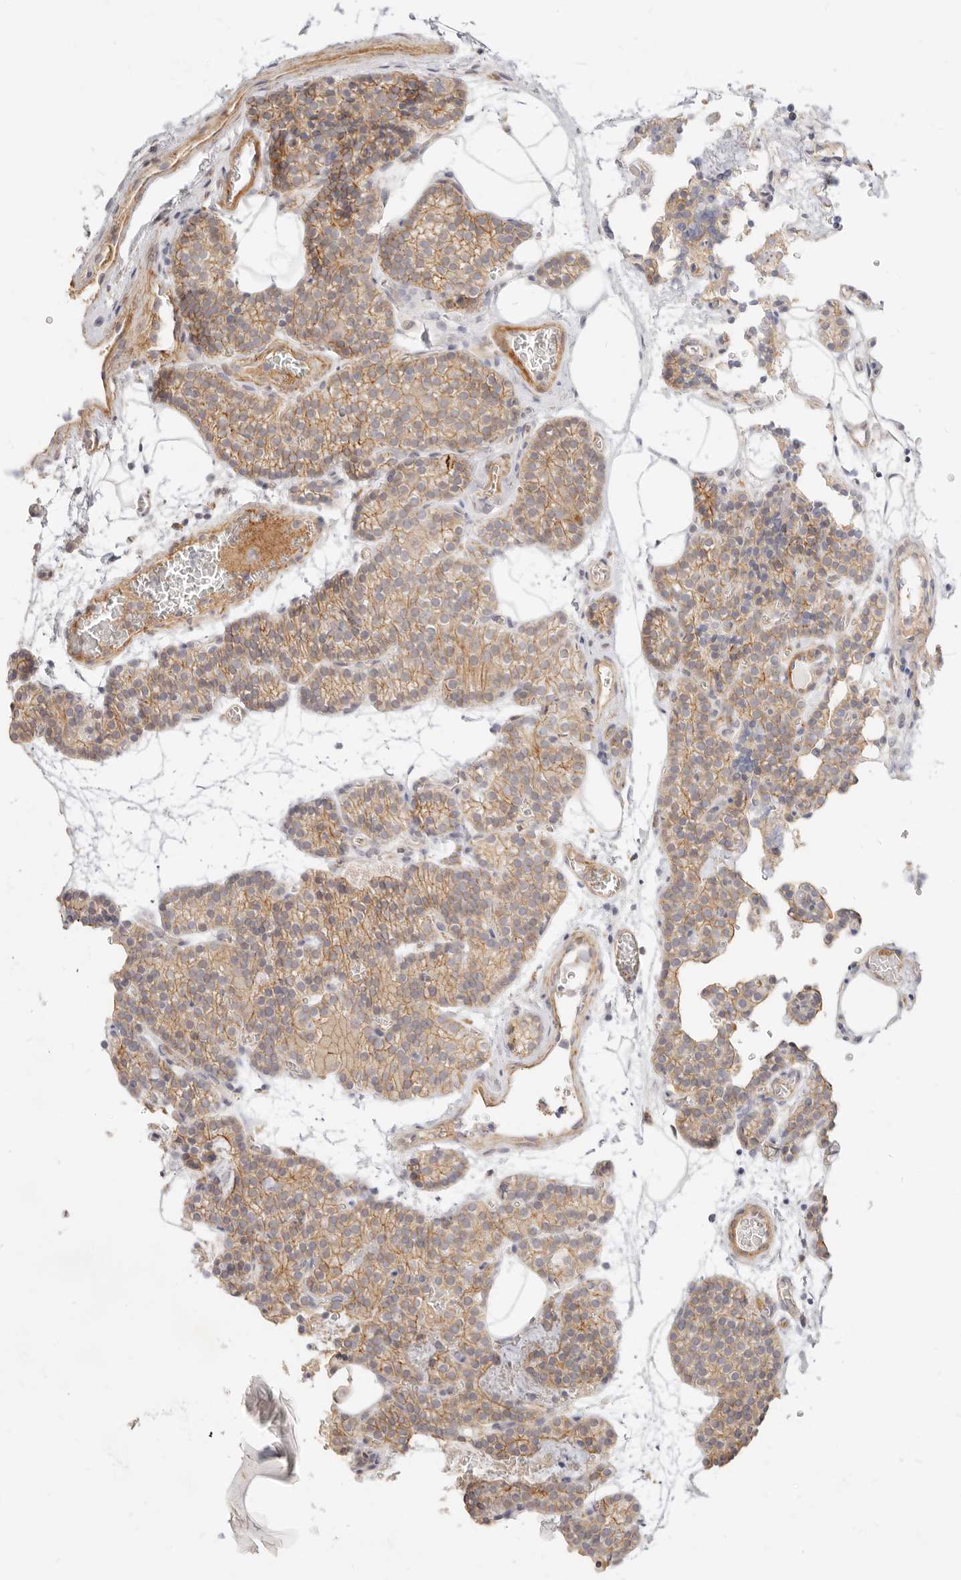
{"staining": {"intensity": "moderate", "quantity": ">75%", "location": "cytoplasmic/membranous"}, "tissue": "parathyroid gland", "cell_type": "Glandular cells", "image_type": "normal", "snomed": [{"axis": "morphology", "description": "Normal tissue, NOS"}, {"axis": "topography", "description": "Parathyroid gland"}], "caption": "Immunohistochemical staining of unremarkable human parathyroid gland exhibits >75% levels of moderate cytoplasmic/membranous protein staining in about >75% of glandular cells.", "gene": "UBXN10", "patient": {"sex": "female", "age": 64}}